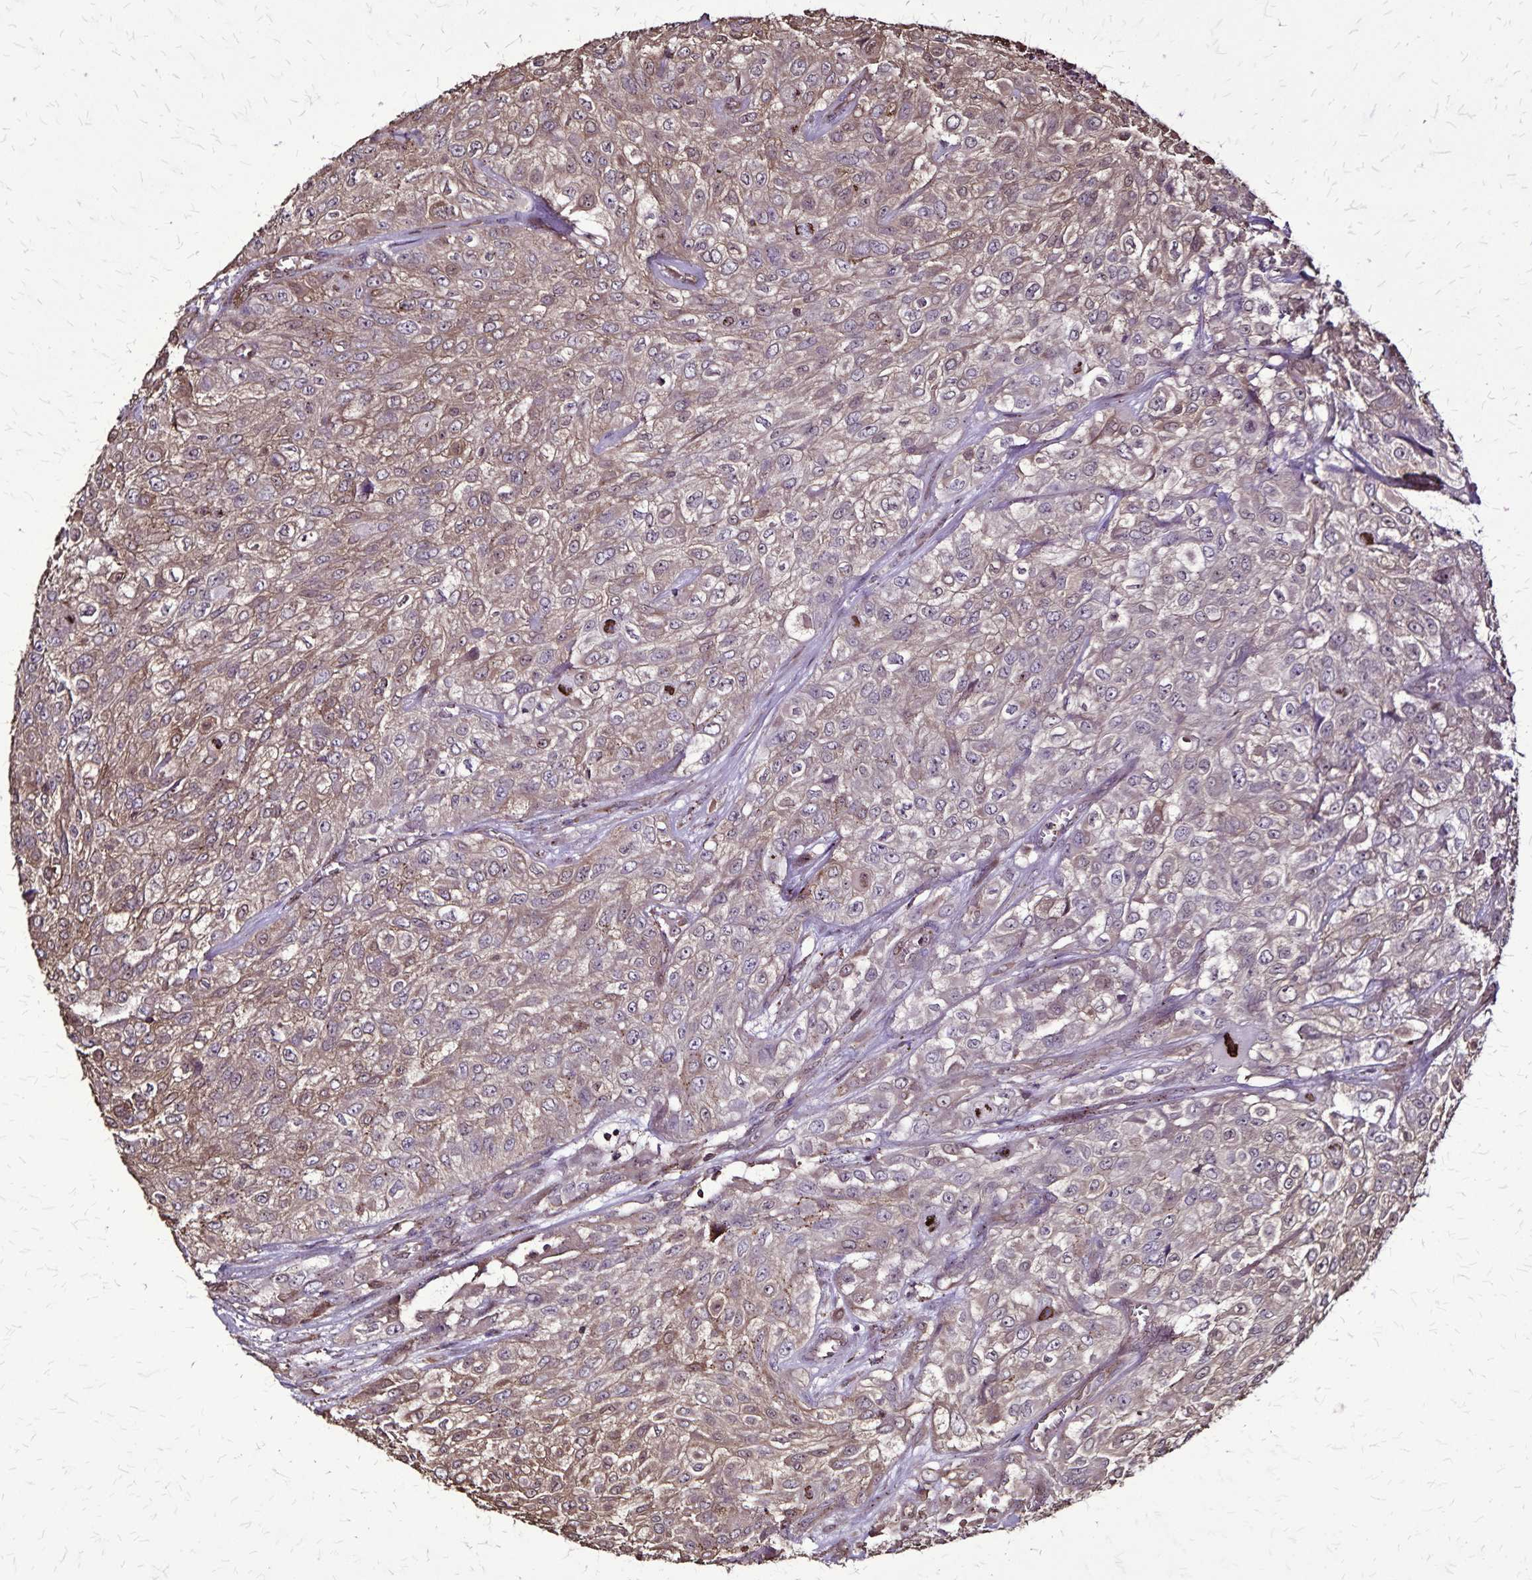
{"staining": {"intensity": "moderate", "quantity": "25%-75%", "location": "cytoplasmic/membranous"}, "tissue": "urothelial cancer", "cell_type": "Tumor cells", "image_type": "cancer", "snomed": [{"axis": "morphology", "description": "Urothelial carcinoma, High grade"}, {"axis": "topography", "description": "Urinary bladder"}], "caption": "Immunohistochemical staining of high-grade urothelial carcinoma exhibits moderate cytoplasmic/membranous protein expression in approximately 25%-75% of tumor cells.", "gene": "CHMP1B", "patient": {"sex": "male", "age": 57}}